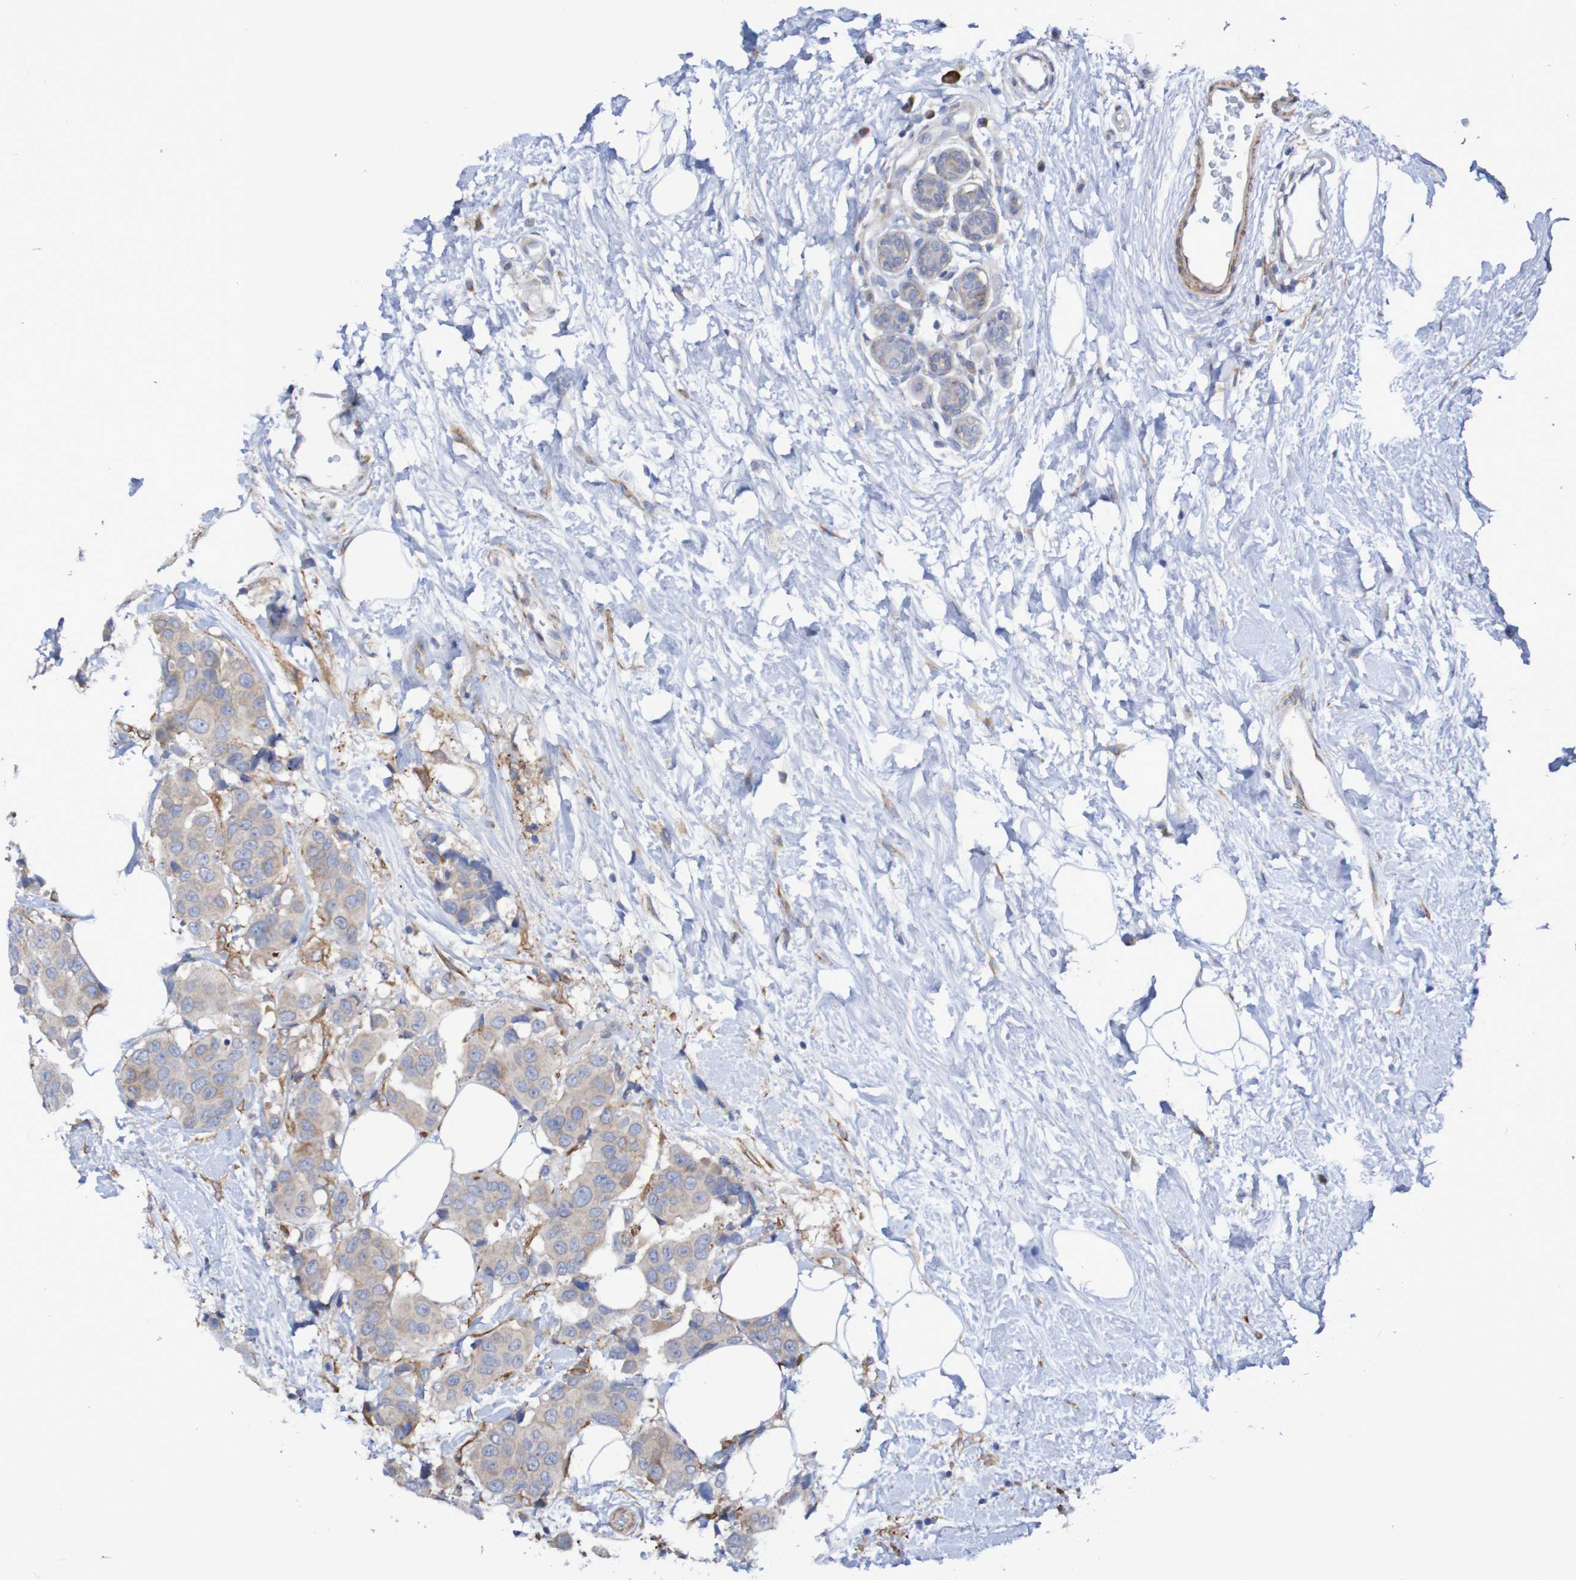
{"staining": {"intensity": "weak", "quantity": ">75%", "location": "cytoplasmic/membranous"}, "tissue": "breast cancer", "cell_type": "Tumor cells", "image_type": "cancer", "snomed": [{"axis": "morphology", "description": "Normal tissue, NOS"}, {"axis": "morphology", "description": "Duct carcinoma"}, {"axis": "topography", "description": "Breast"}], "caption": "IHC of breast intraductal carcinoma reveals low levels of weak cytoplasmic/membranous expression in approximately >75% of tumor cells.", "gene": "SCRG1", "patient": {"sex": "female", "age": 39}}